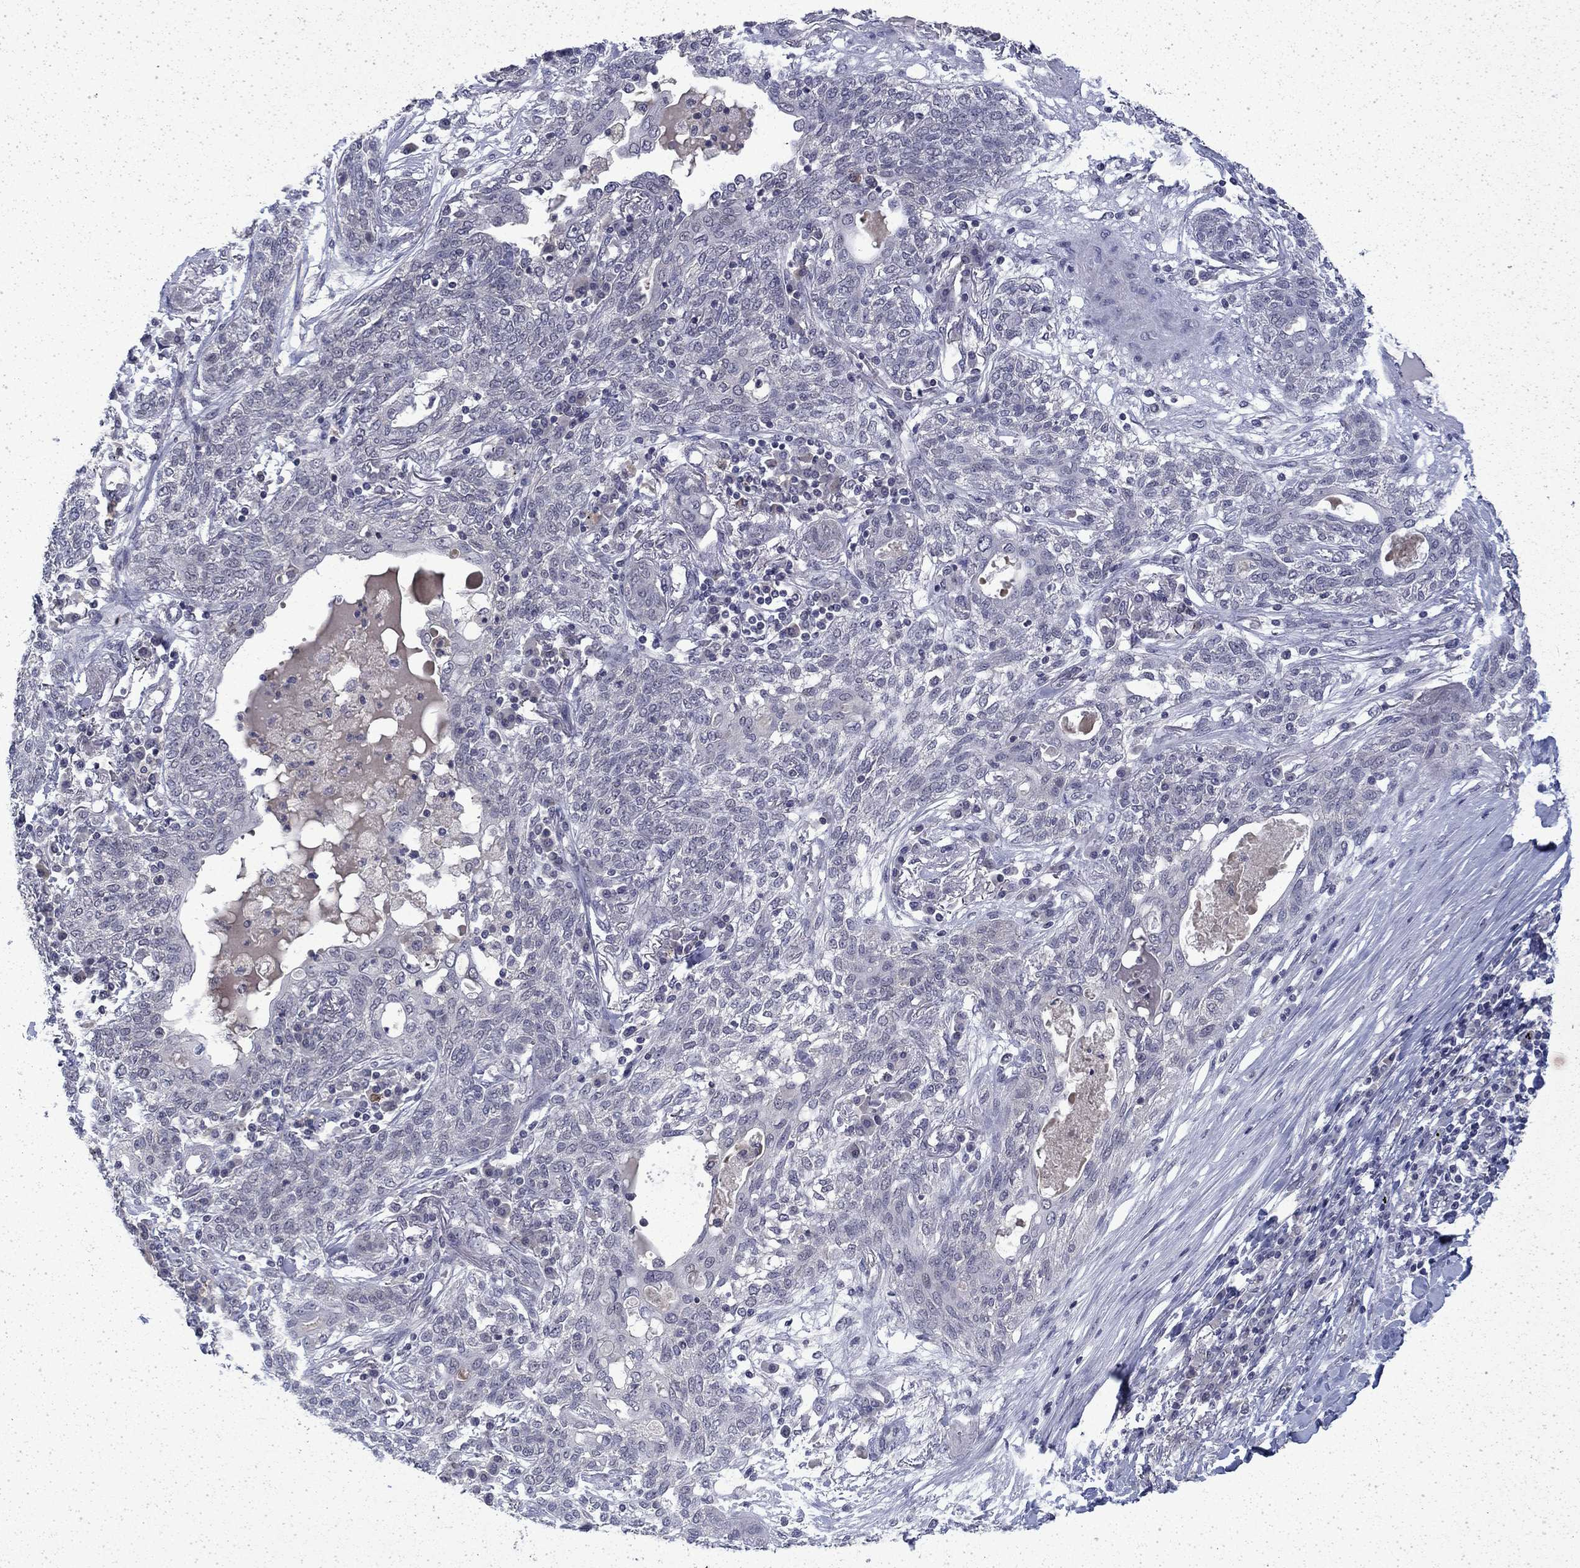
{"staining": {"intensity": "negative", "quantity": "none", "location": "none"}, "tissue": "lung cancer", "cell_type": "Tumor cells", "image_type": "cancer", "snomed": [{"axis": "morphology", "description": "Squamous cell carcinoma, NOS"}, {"axis": "topography", "description": "Lung"}], "caption": "Tumor cells are negative for brown protein staining in squamous cell carcinoma (lung).", "gene": "CHAT", "patient": {"sex": "female", "age": 70}}